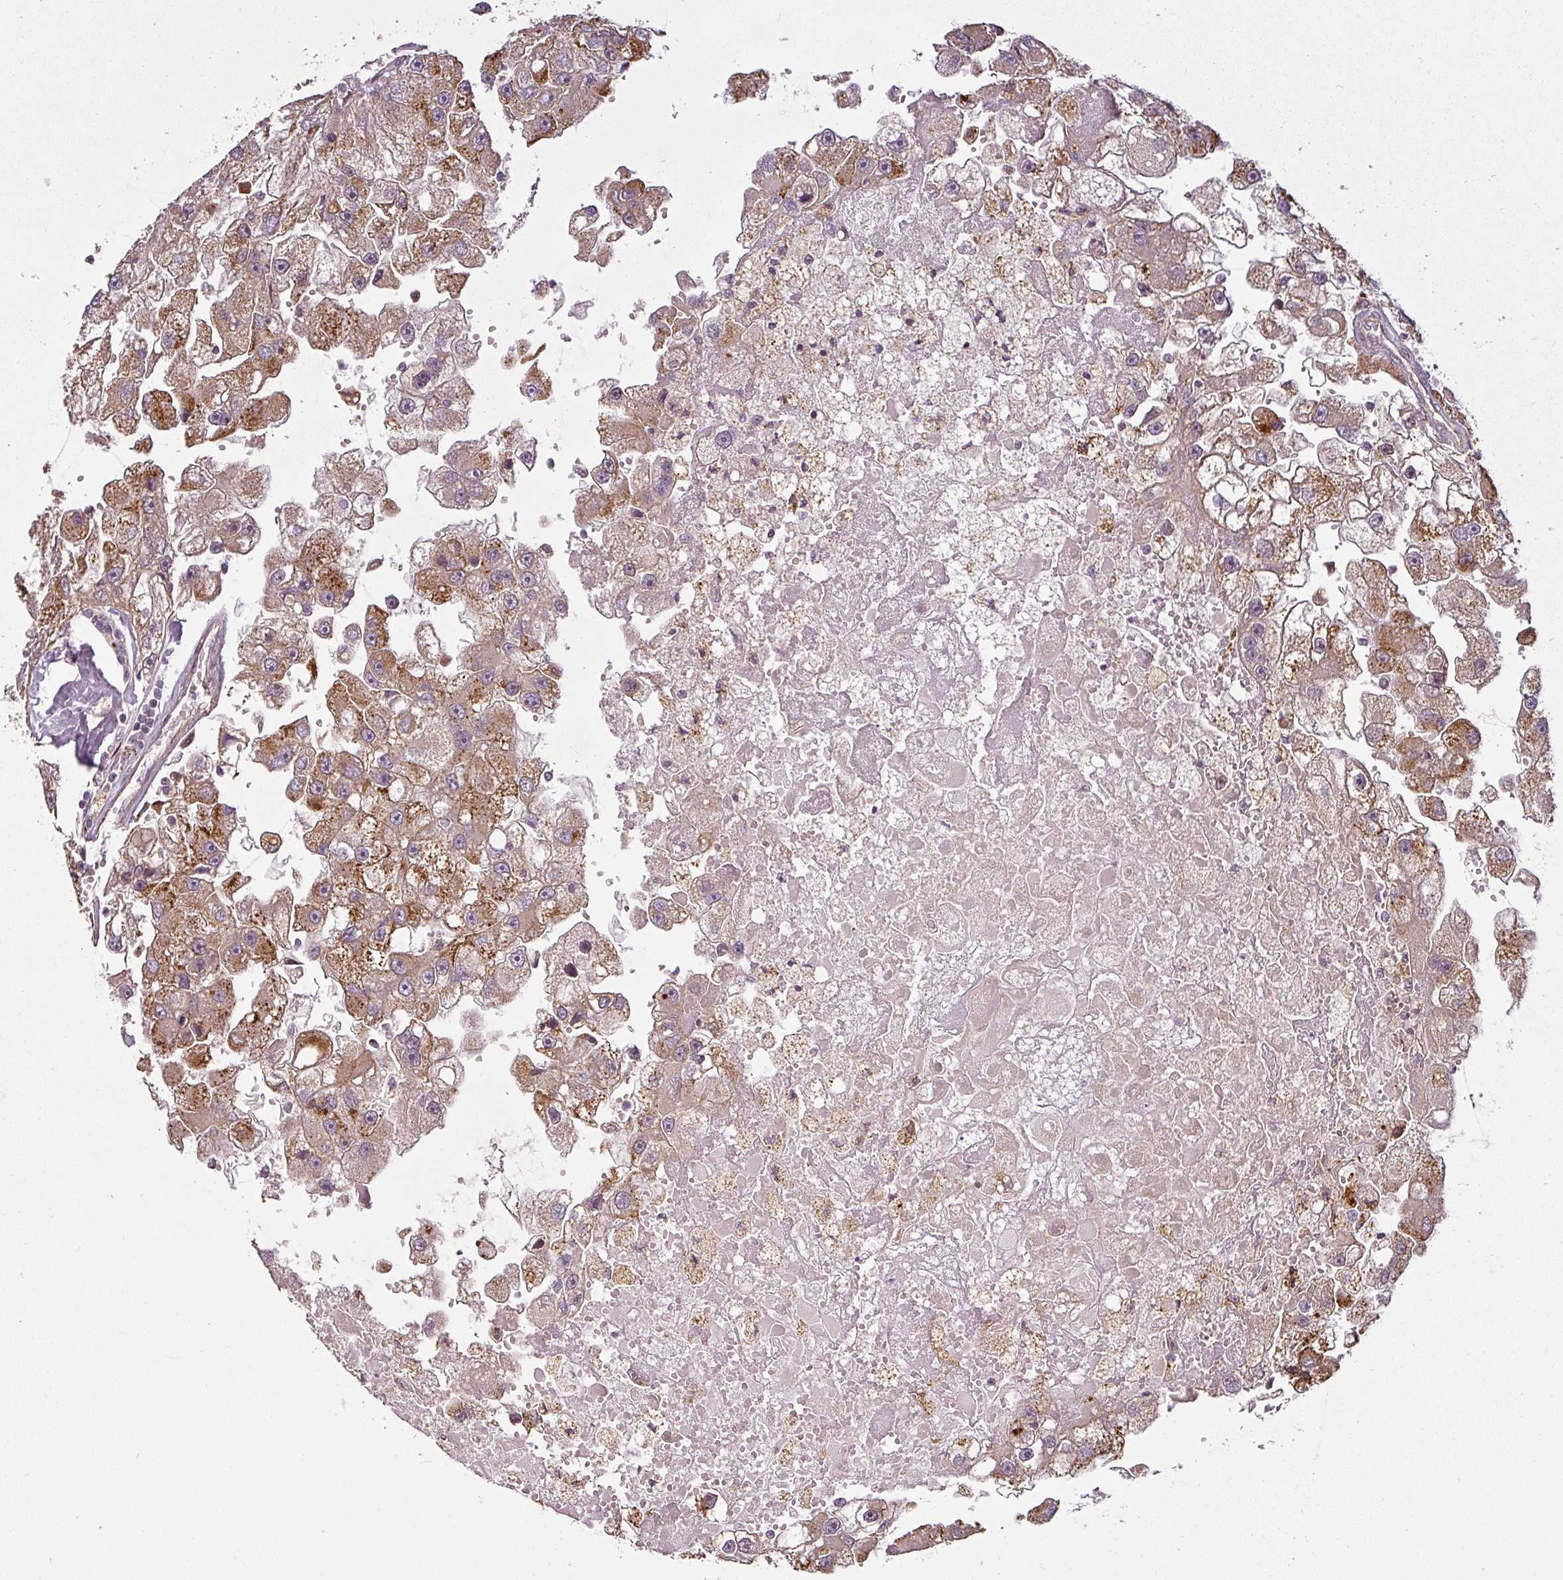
{"staining": {"intensity": "moderate", "quantity": ">75%", "location": "cytoplasmic/membranous"}, "tissue": "renal cancer", "cell_type": "Tumor cells", "image_type": "cancer", "snomed": [{"axis": "morphology", "description": "Adenocarcinoma, NOS"}, {"axis": "topography", "description": "Kidney"}], "caption": "A photomicrograph of renal cancer stained for a protein demonstrates moderate cytoplasmic/membranous brown staining in tumor cells.", "gene": "DIMT1", "patient": {"sex": "male", "age": 63}}